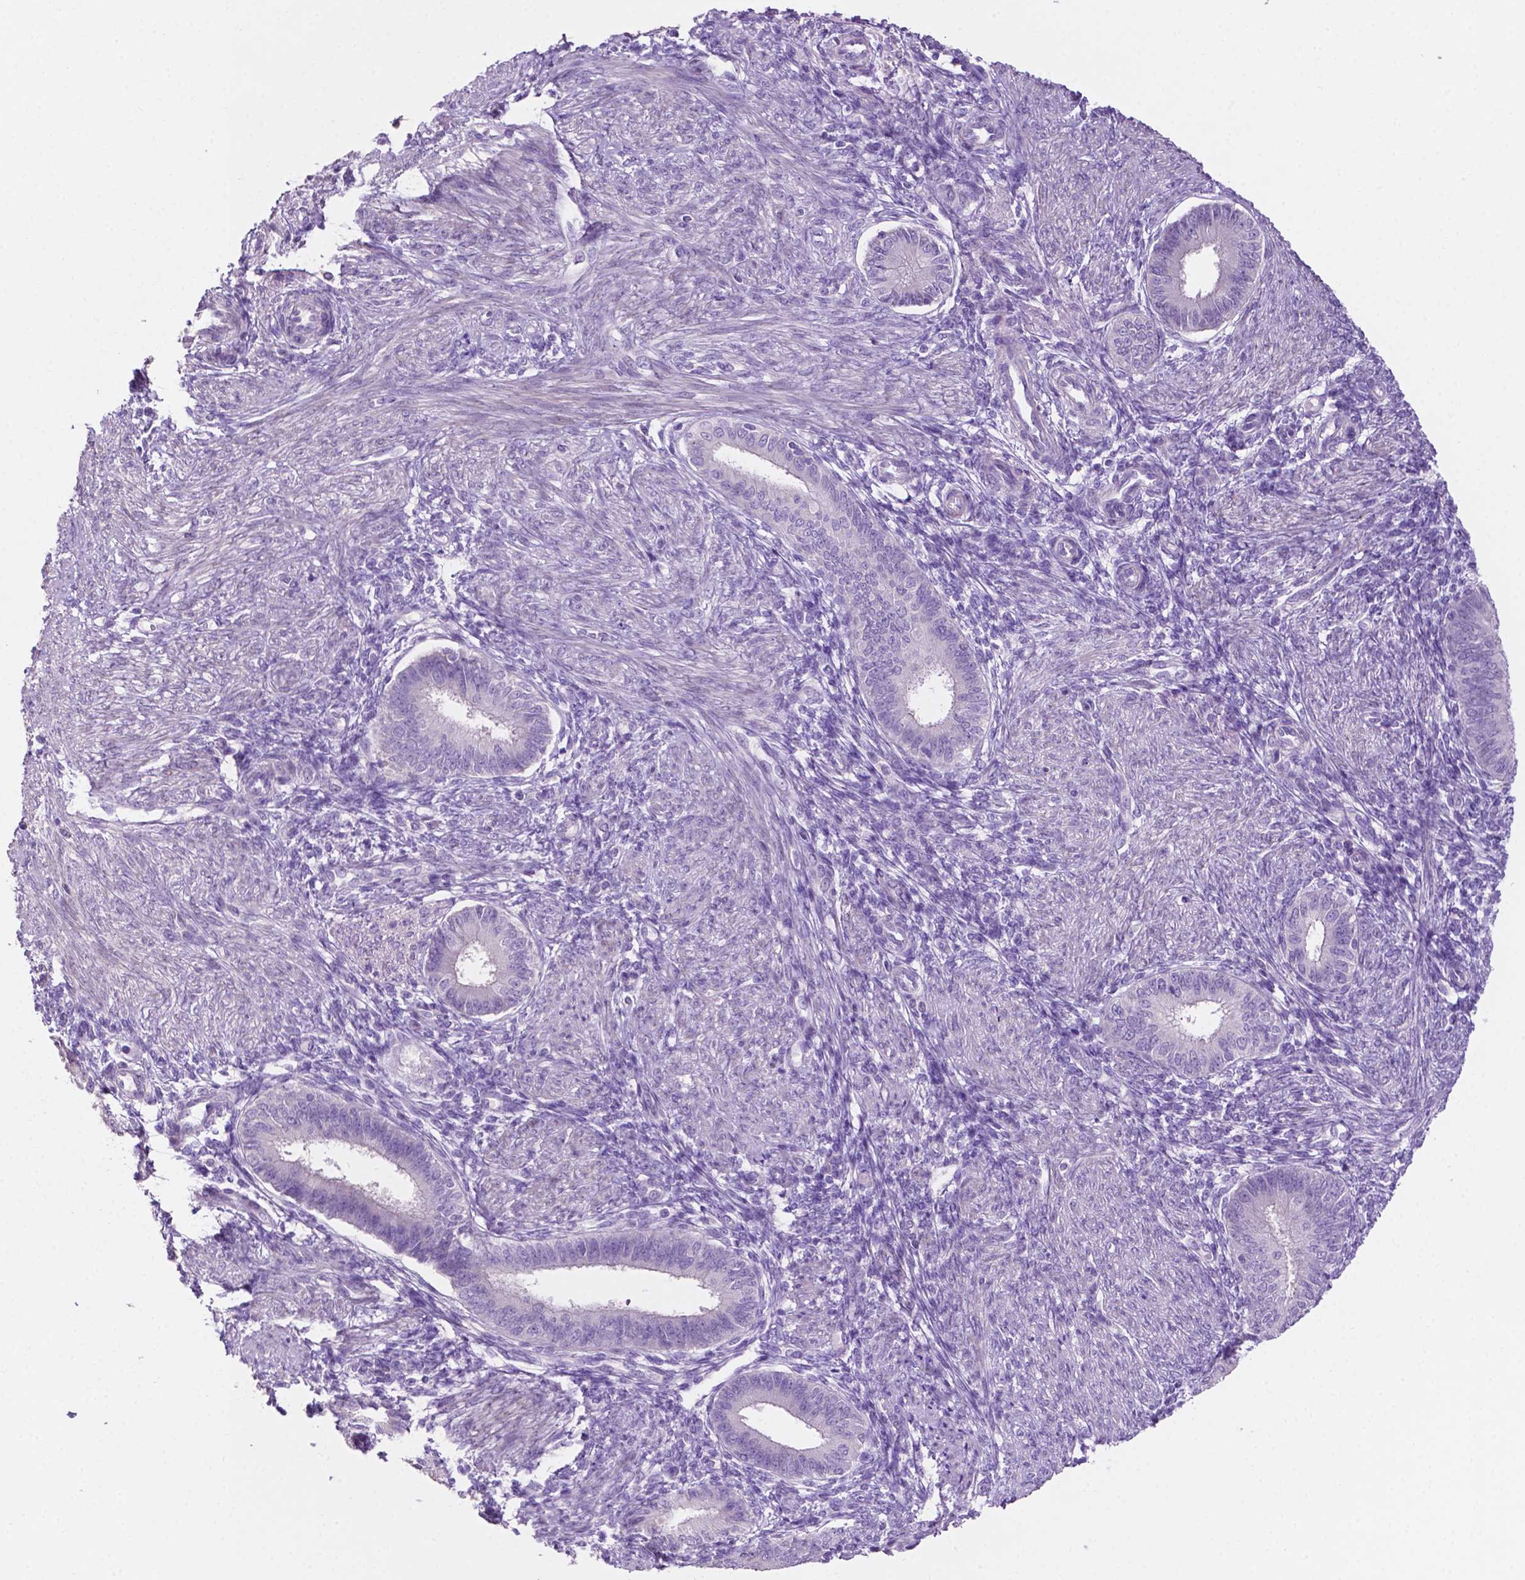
{"staining": {"intensity": "negative", "quantity": "none", "location": "none"}, "tissue": "endometrium", "cell_type": "Cells in endometrial stroma", "image_type": "normal", "snomed": [{"axis": "morphology", "description": "Normal tissue, NOS"}, {"axis": "topography", "description": "Endometrium"}], "caption": "DAB (3,3'-diaminobenzidine) immunohistochemical staining of normal human endometrium shows no significant positivity in cells in endometrial stroma.", "gene": "CLDN17", "patient": {"sex": "female", "age": 39}}